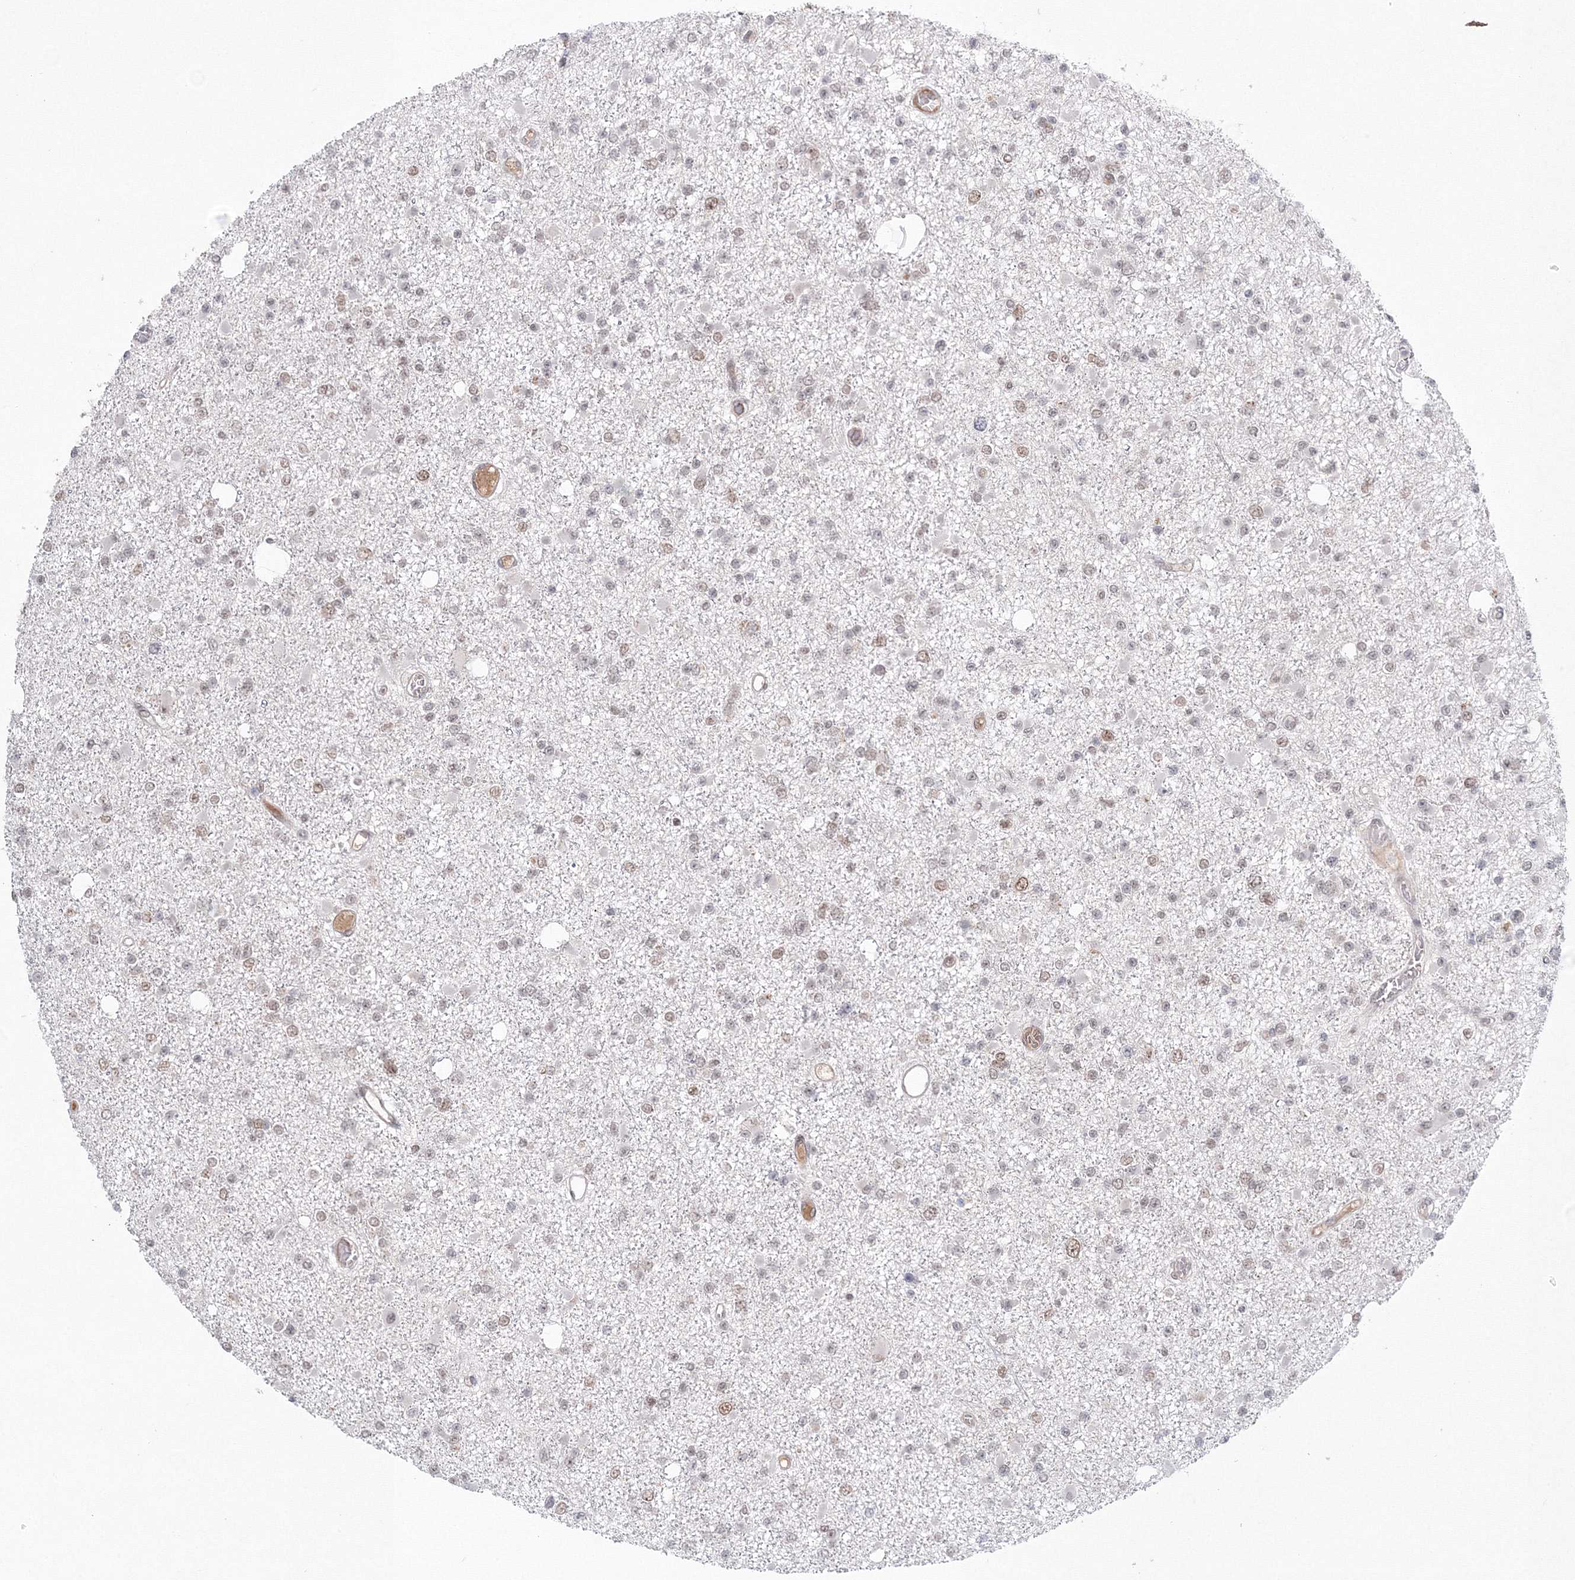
{"staining": {"intensity": "weak", "quantity": "<25%", "location": "nuclear"}, "tissue": "glioma", "cell_type": "Tumor cells", "image_type": "cancer", "snomed": [{"axis": "morphology", "description": "Glioma, malignant, Low grade"}, {"axis": "topography", "description": "Brain"}], "caption": "This is a photomicrograph of immunohistochemistry staining of malignant glioma (low-grade), which shows no expression in tumor cells.", "gene": "NOA1", "patient": {"sex": "female", "age": 22}}